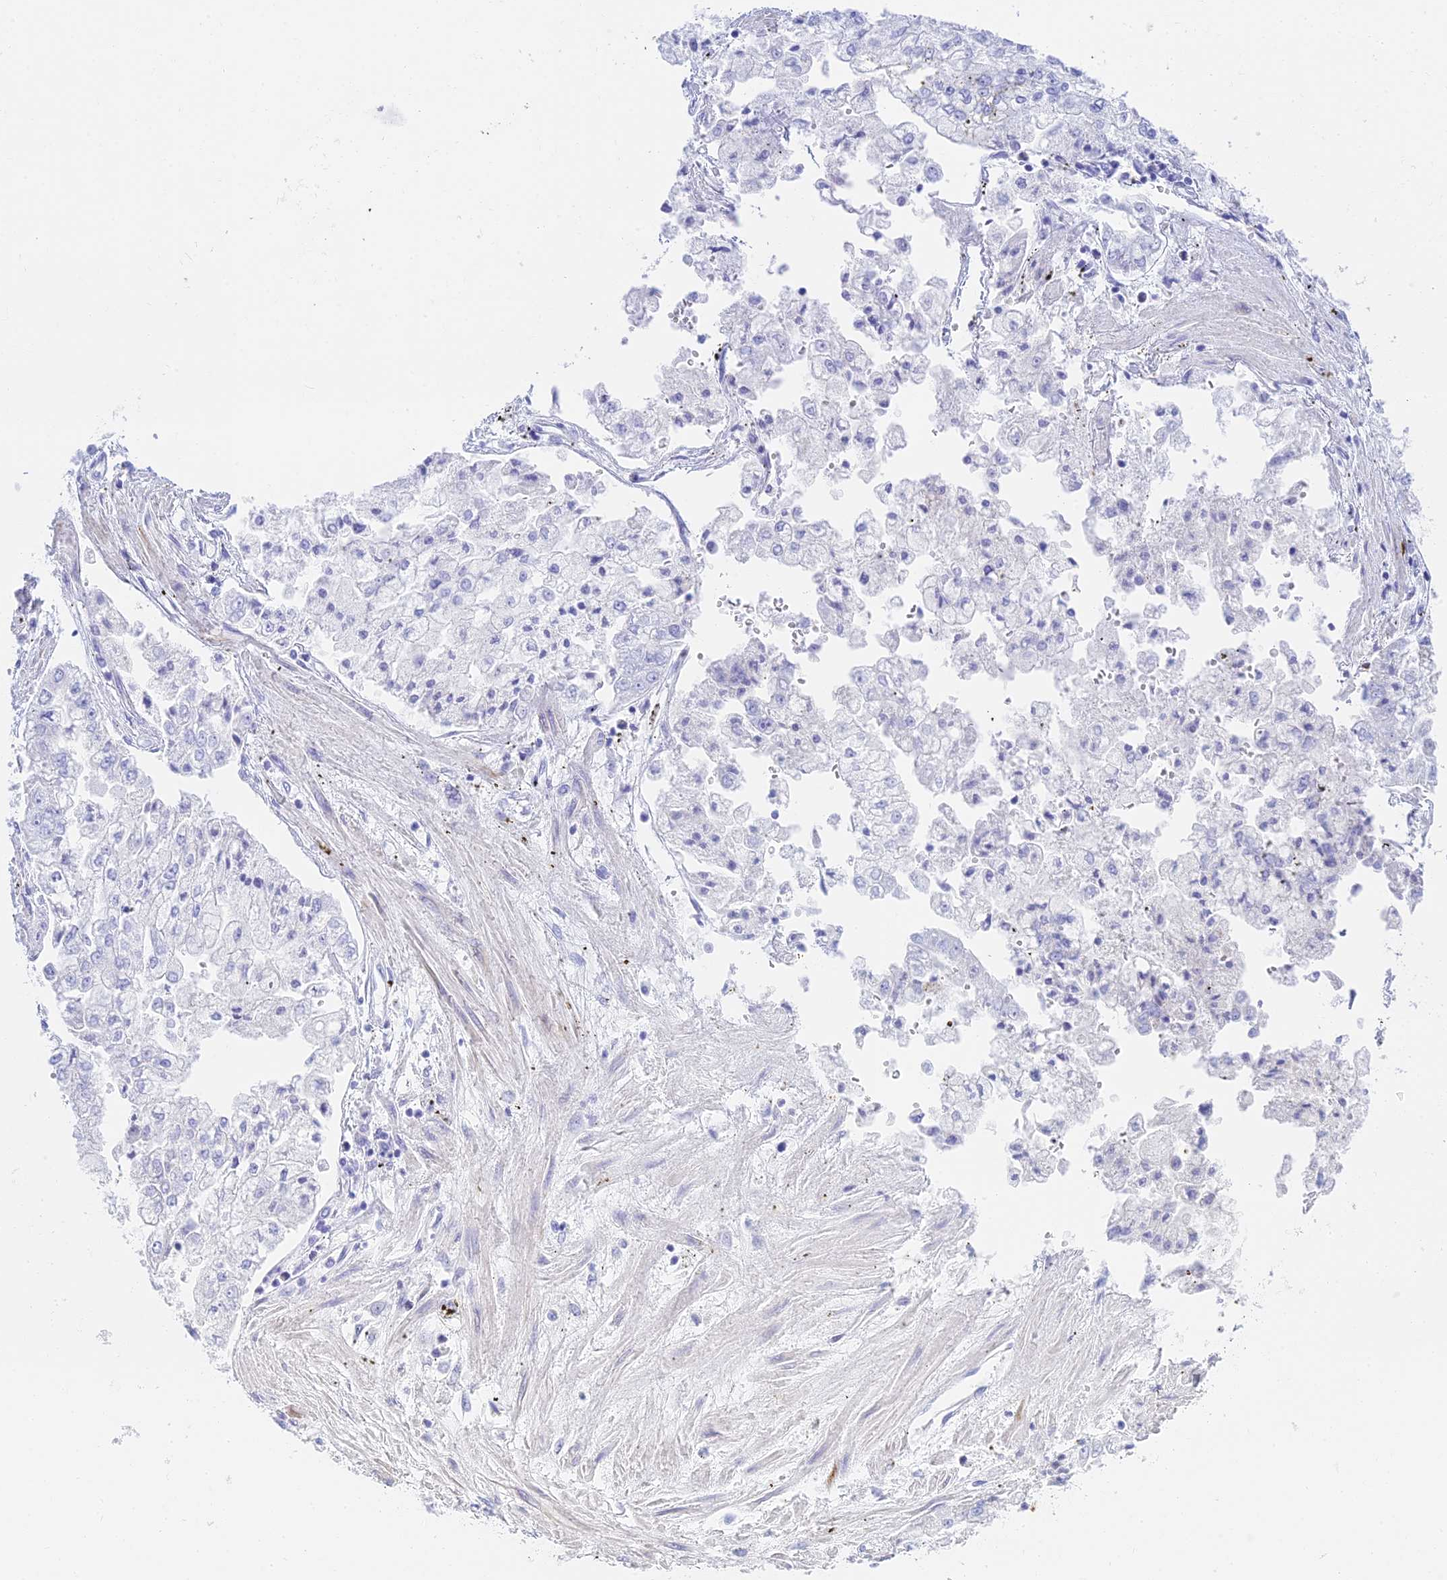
{"staining": {"intensity": "negative", "quantity": "none", "location": "none"}, "tissue": "stomach cancer", "cell_type": "Tumor cells", "image_type": "cancer", "snomed": [{"axis": "morphology", "description": "Adenocarcinoma, NOS"}, {"axis": "topography", "description": "Stomach"}], "caption": "Immunohistochemistry (IHC) histopathology image of adenocarcinoma (stomach) stained for a protein (brown), which shows no staining in tumor cells.", "gene": "SLC36A2", "patient": {"sex": "male", "age": 76}}